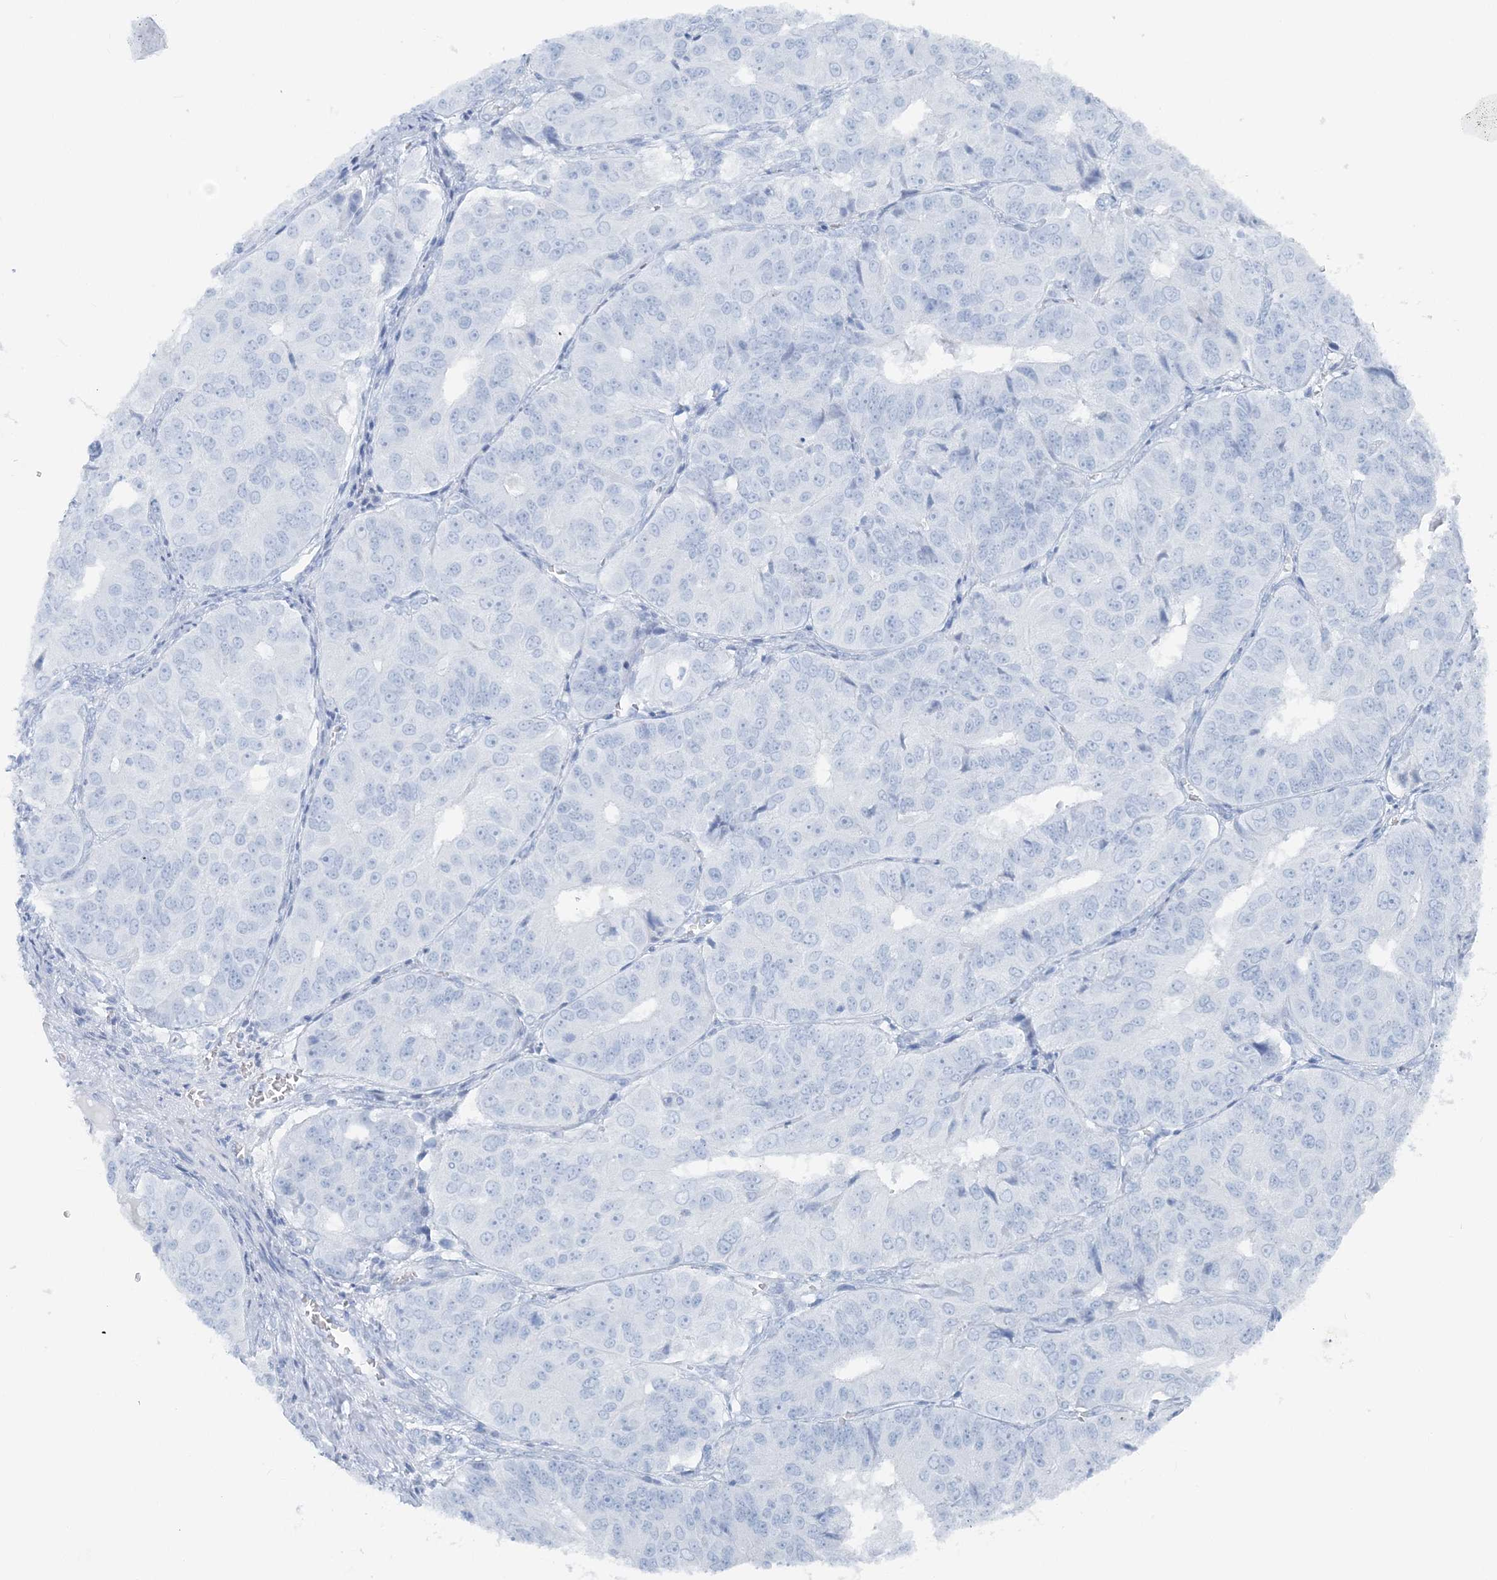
{"staining": {"intensity": "negative", "quantity": "none", "location": "none"}, "tissue": "ovarian cancer", "cell_type": "Tumor cells", "image_type": "cancer", "snomed": [{"axis": "morphology", "description": "Carcinoma, endometroid"}, {"axis": "topography", "description": "Ovary"}], "caption": "DAB (3,3'-diaminobenzidine) immunohistochemical staining of human ovarian cancer (endometroid carcinoma) reveals no significant staining in tumor cells.", "gene": "ATP11A", "patient": {"sex": "female", "age": 51}}